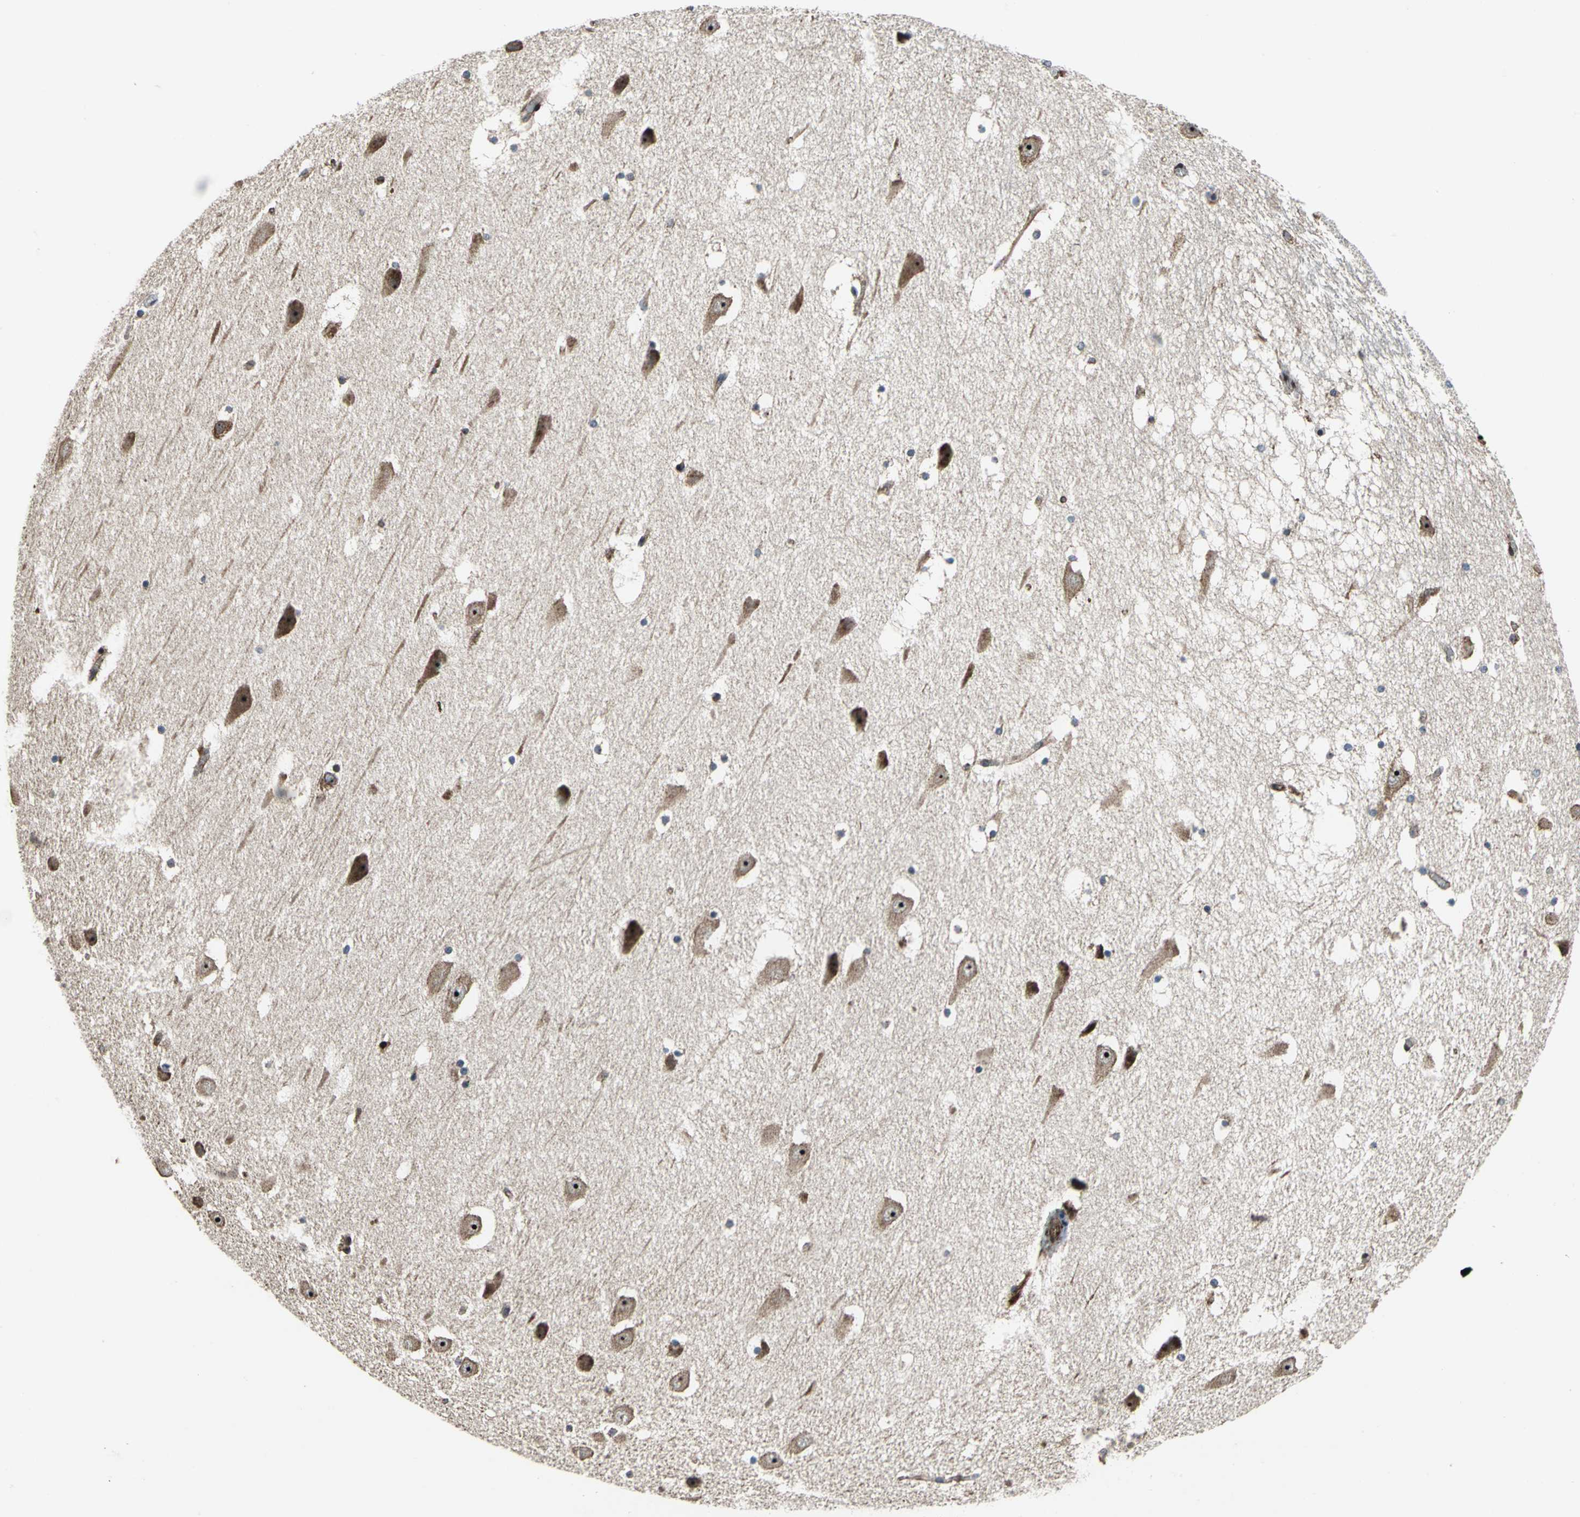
{"staining": {"intensity": "moderate", "quantity": "<25%", "location": "cytoplasmic/membranous"}, "tissue": "hippocampus", "cell_type": "Glial cells", "image_type": "normal", "snomed": [{"axis": "morphology", "description": "Normal tissue, NOS"}, {"axis": "topography", "description": "Hippocampus"}], "caption": "This is a micrograph of immunohistochemistry staining of normal hippocampus, which shows moderate staining in the cytoplasmic/membranous of glial cells.", "gene": "AATF", "patient": {"sex": "male", "age": 45}}